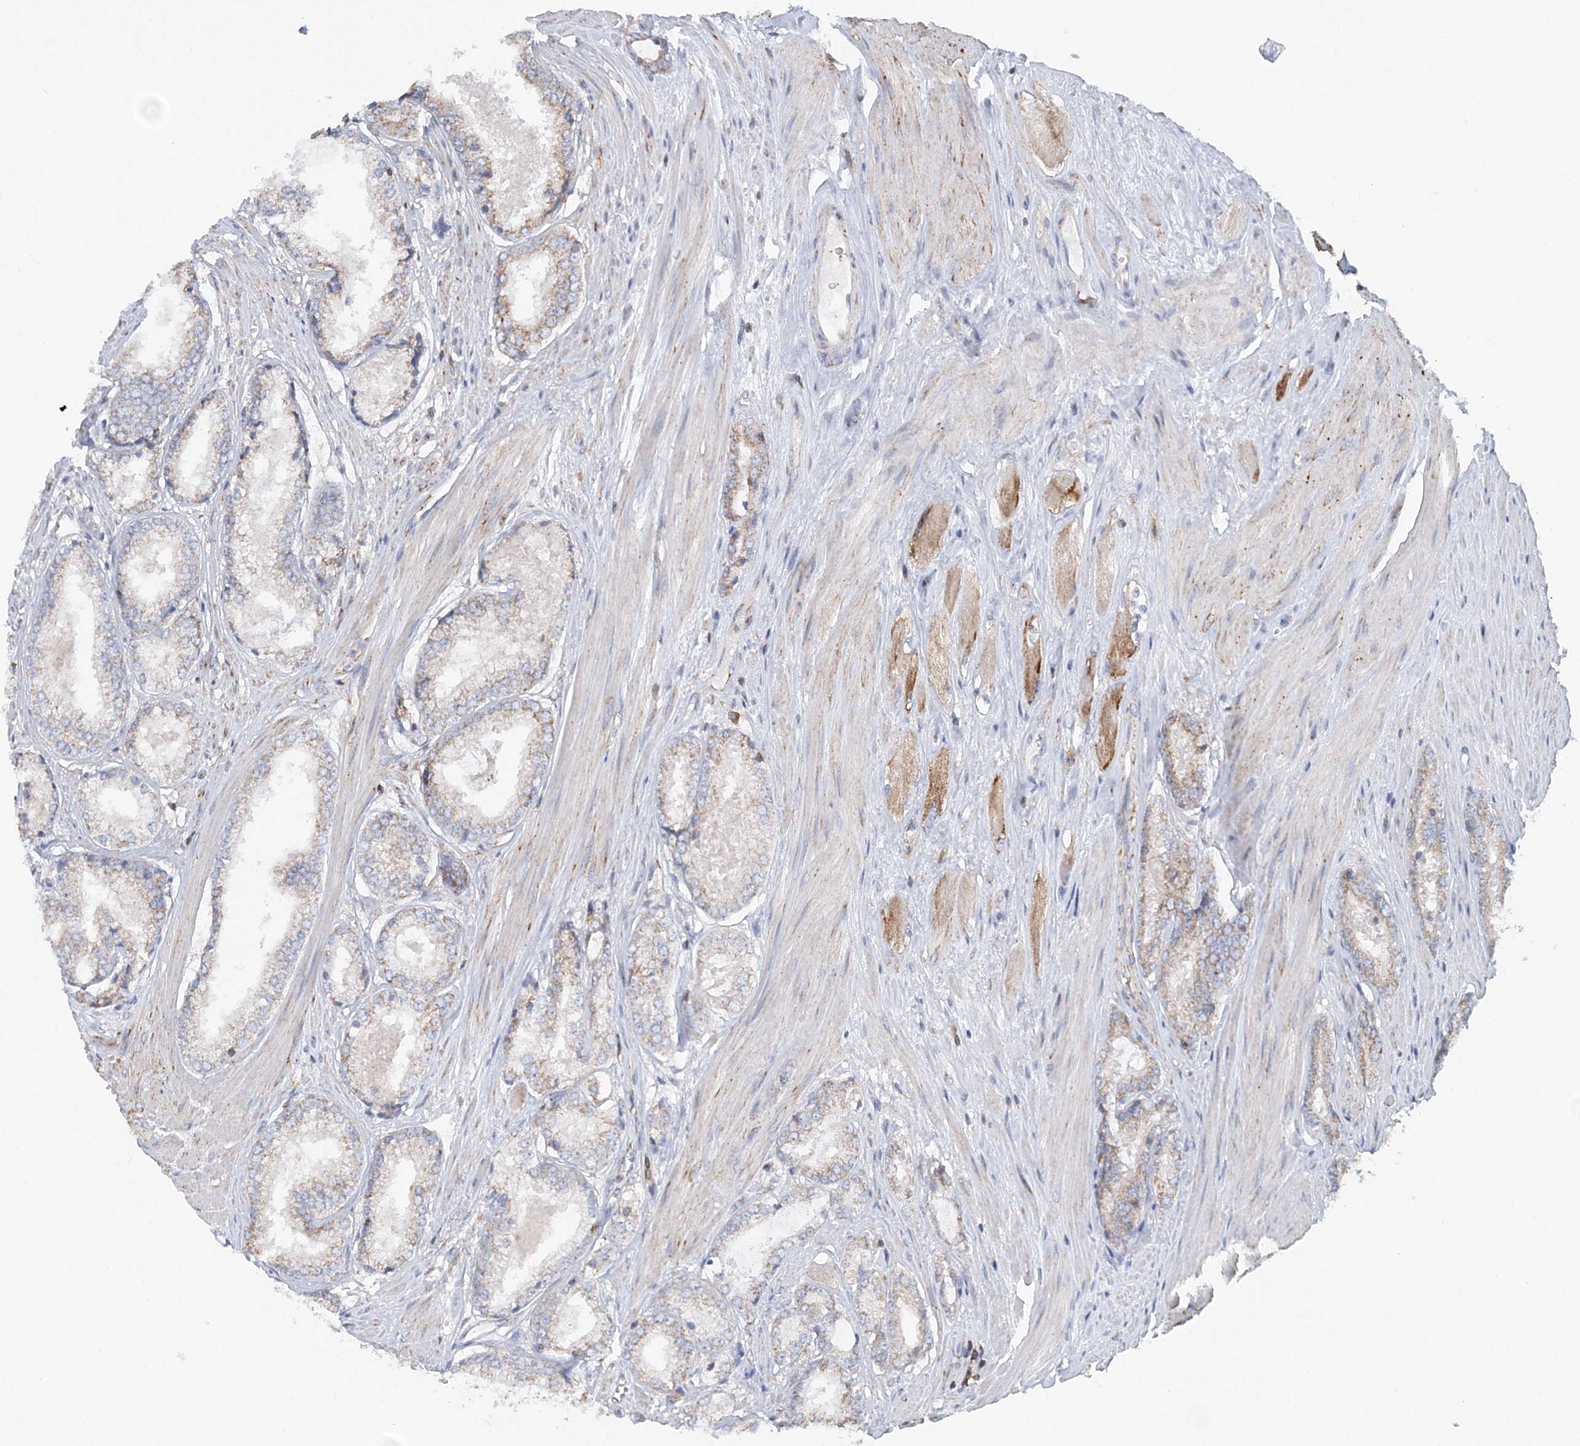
{"staining": {"intensity": "weak", "quantity": "25%-75%", "location": "cytoplasmic/membranous"}, "tissue": "prostate cancer", "cell_type": "Tumor cells", "image_type": "cancer", "snomed": [{"axis": "morphology", "description": "Adenocarcinoma, Low grade"}, {"axis": "topography", "description": "Prostate"}], "caption": "This is an image of IHC staining of prostate cancer, which shows weak expression in the cytoplasmic/membranous of tumor cells.", "gene": "TTC32", "patient": {"sex": "male", "age": 64}}